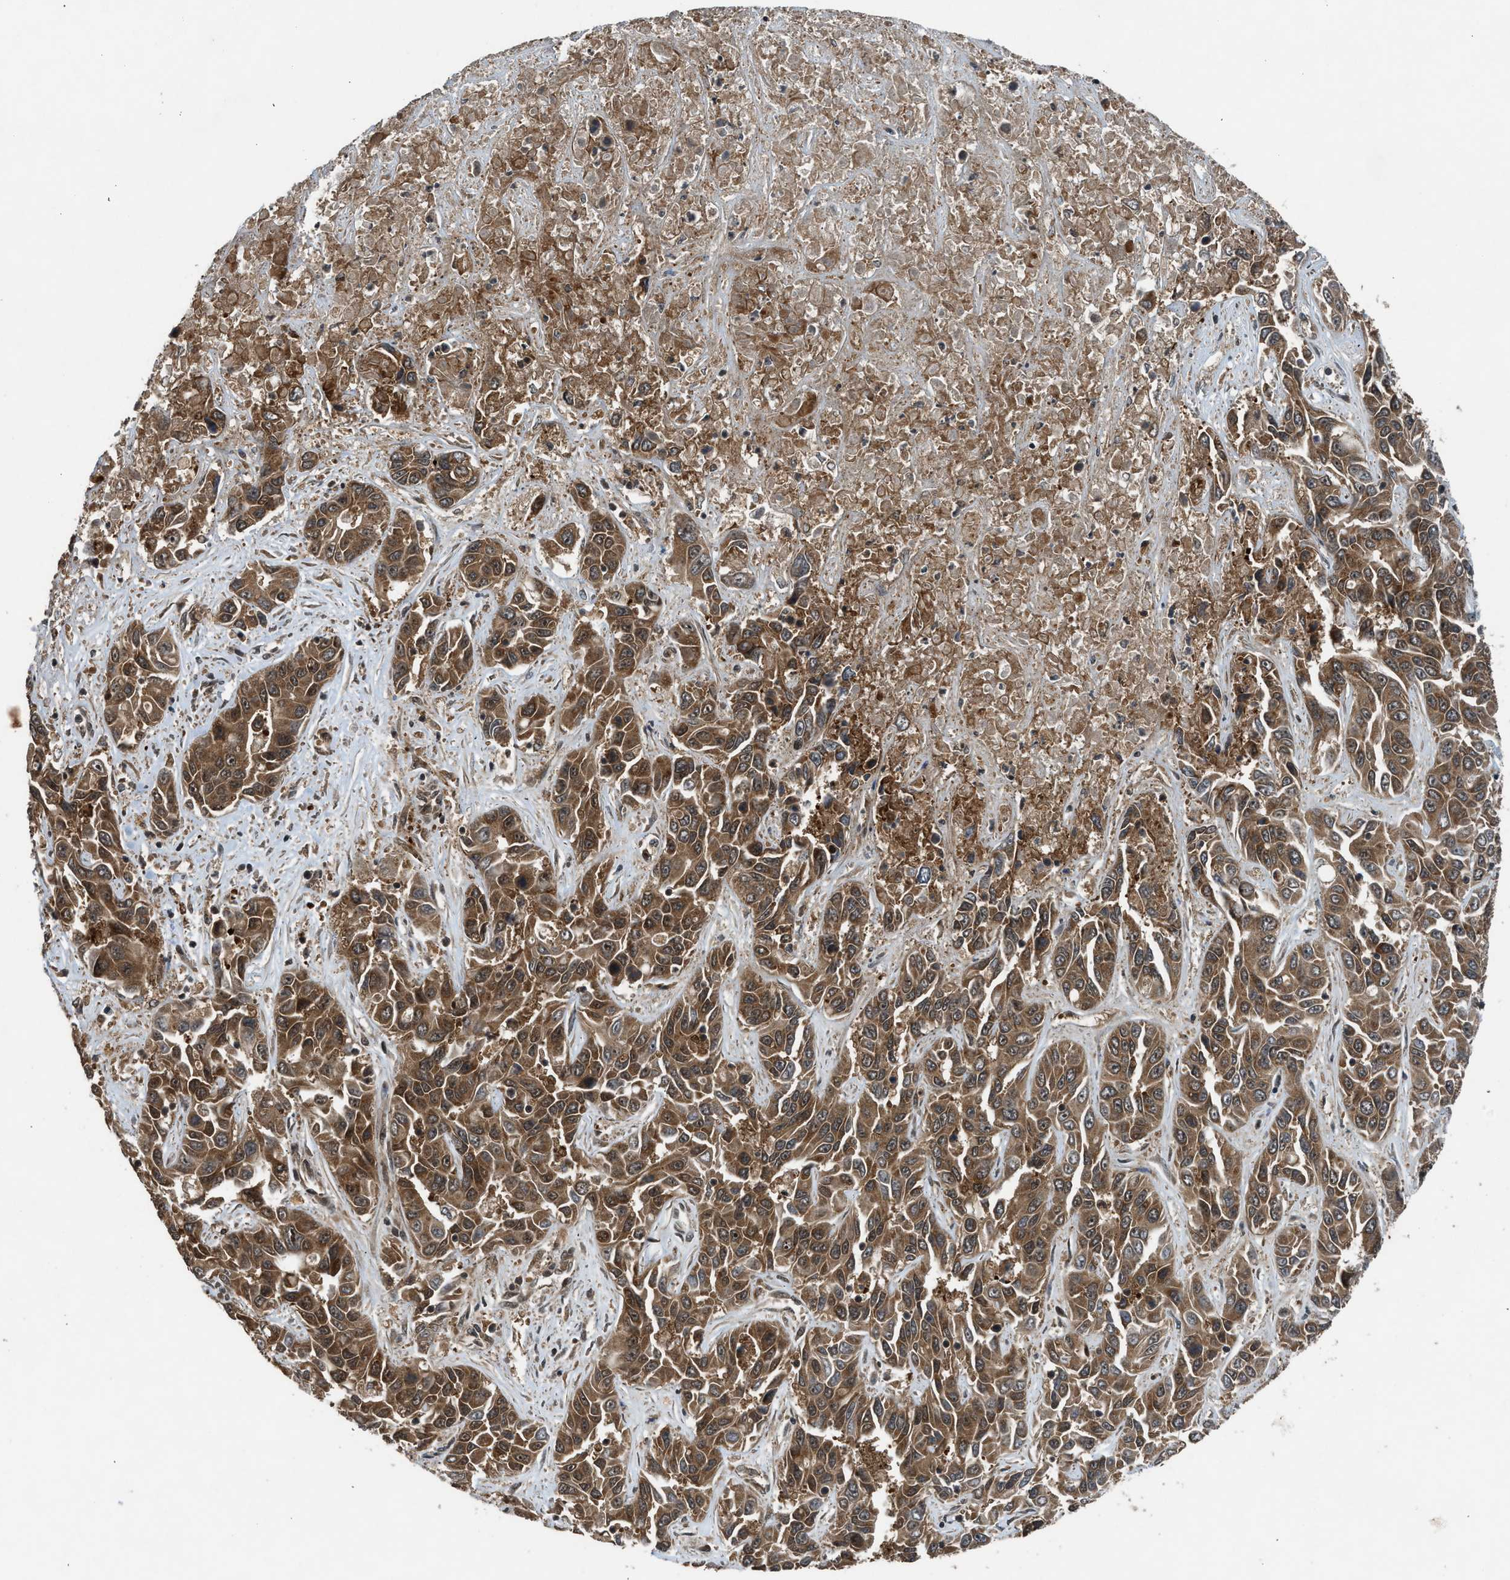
{"staining": {"intensity": "moderate", "quantity": ">75%", "location": "cytoplasmic/membranous"}, "tissue": "liver cancer", "cell_type": "Tumor cells", "image_type": "cancer", "snomed": [{"axis": "morphology", "description": "Cholangiocarcinoma"}, {"axis": "topography", "description": "Liver"}], "caption": "Brown immunohistochemical staining in human liver cancer (cholangiocarcinoma) shows moderate cytoplasmic/membranous staining in approximately >75% of tumor cells. The staining is performed using DAB (3,3'-diaminobenzidine) brown chromogen to label protein expression. The nuclei are counter-stained blue using hematoxylin.", "gene": "TXNL1", "patient": {"sex": "female", "age": 52}}